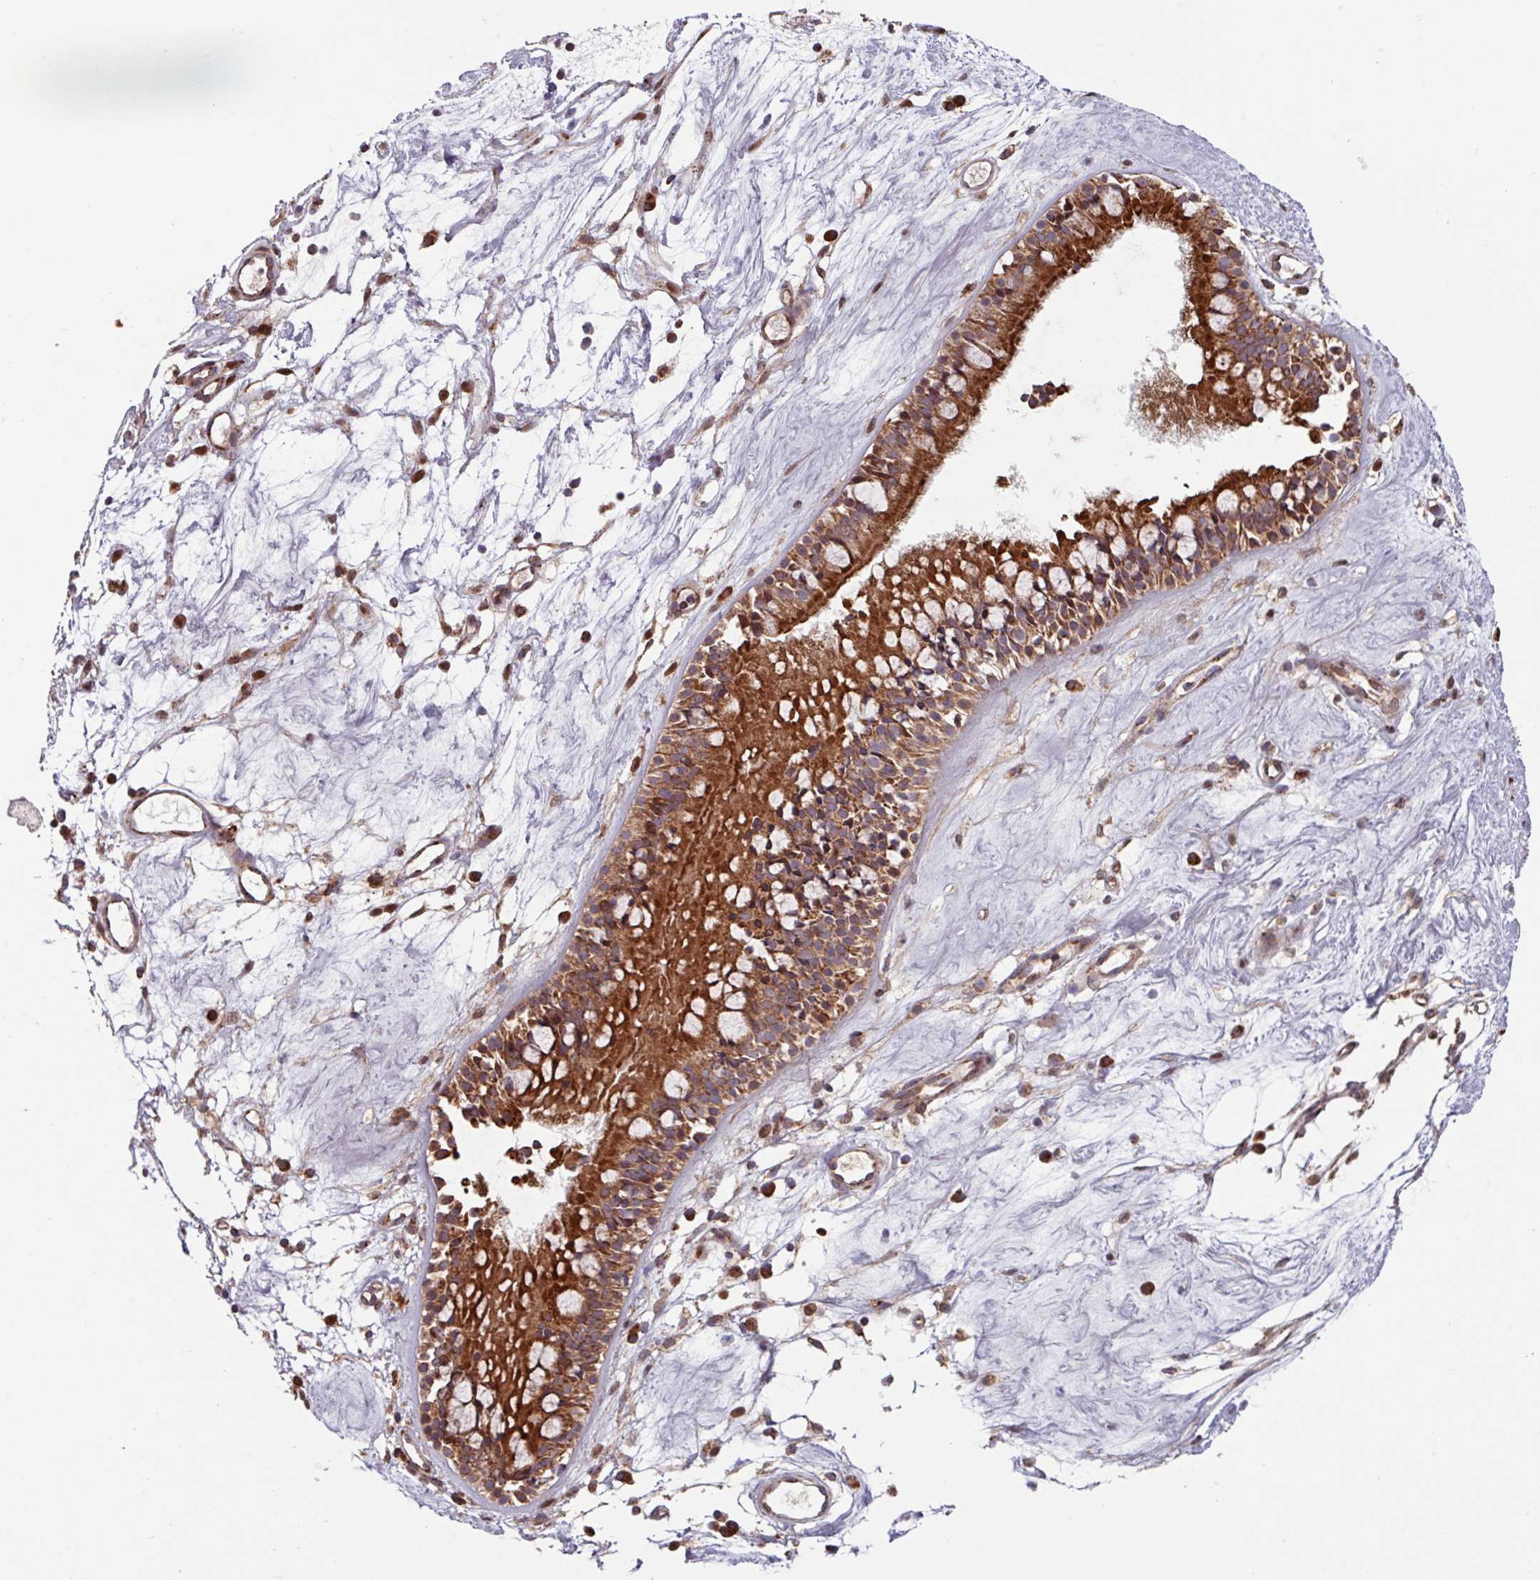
{"staining": {"intensity": "strong", "quantity": ">75%", "location": "cytoplasmic/membranous"}, "tissue": "nasopharynx", "cell_type": "Respiratory epithelial cells", "image_type": "normal", "snomed": [{"axis": "morphology", "description": "Normal tissue, NOS"}, {"axis": "topography", "description": "Nasopharynx"}], "caption": "Immunohistochemical staining of normal human nasopharynx exhibits >75% levels of strong cytoplasmic/membranous protein staining in about >75% of respiratory epithelial cells. The protein of interest is stained brown, and the nuclei are stained in blue (DAB IHC with brightfield microscopy, high magnification).", "gene": "COX7C", "patient": {"sex": "male", "age": 63}}